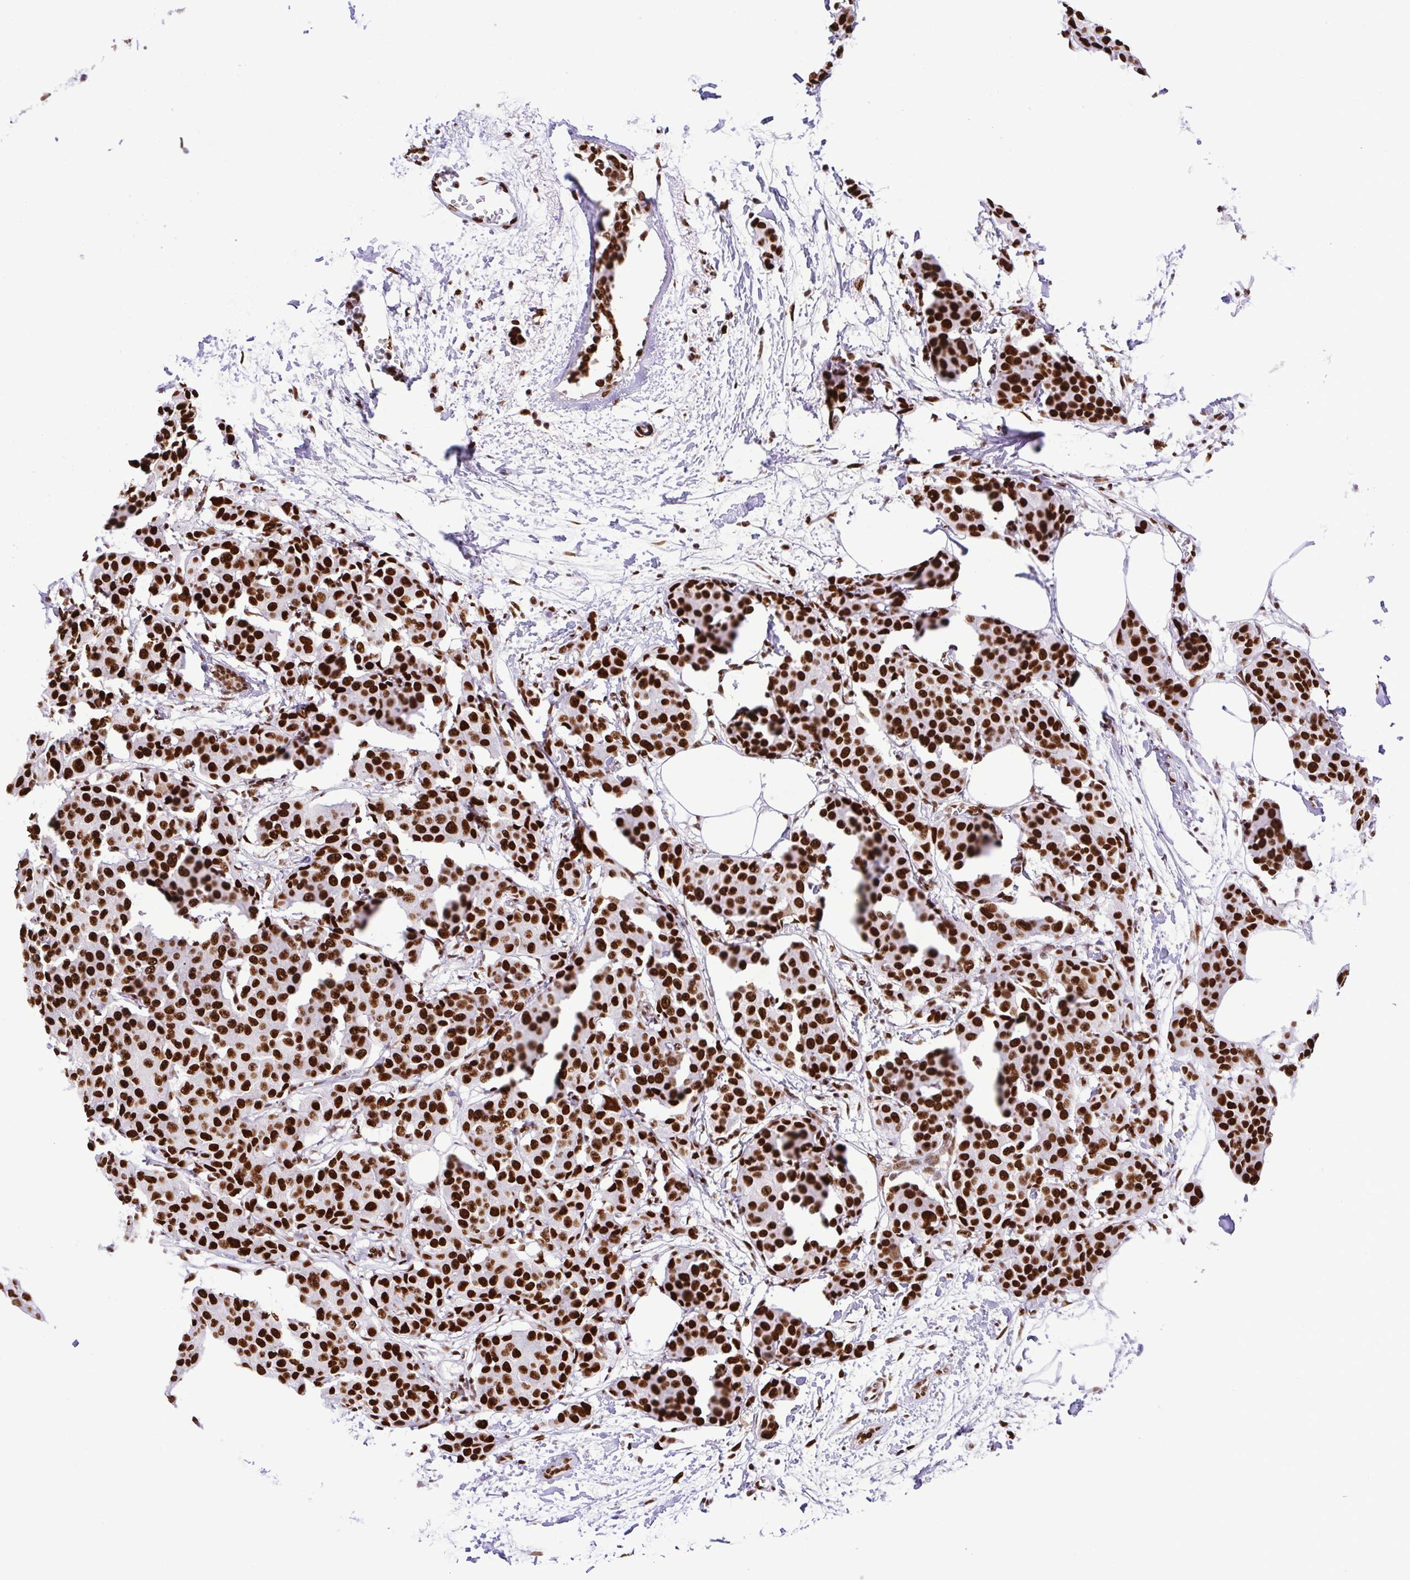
{"staining": {"intensity": "strong", "quantity": ">75%", "location": "nuclear"}, "tissue": "breast cancer", "cell_type": "Tumor cells", "image_type": "cancer", "snomed": [{"axis": "morphology", "description": "Duct carcinoma"}, {"axis": "topography", "description": "Breast"}], "caption": "Human intraductal carcinoma (breast) stained for a protein (brown) reveals strong nuclear positive positivity in approximately >75% of tumor cells.", "gene": "TRIM28", "patient": {"sex": "female", "age": 91}}